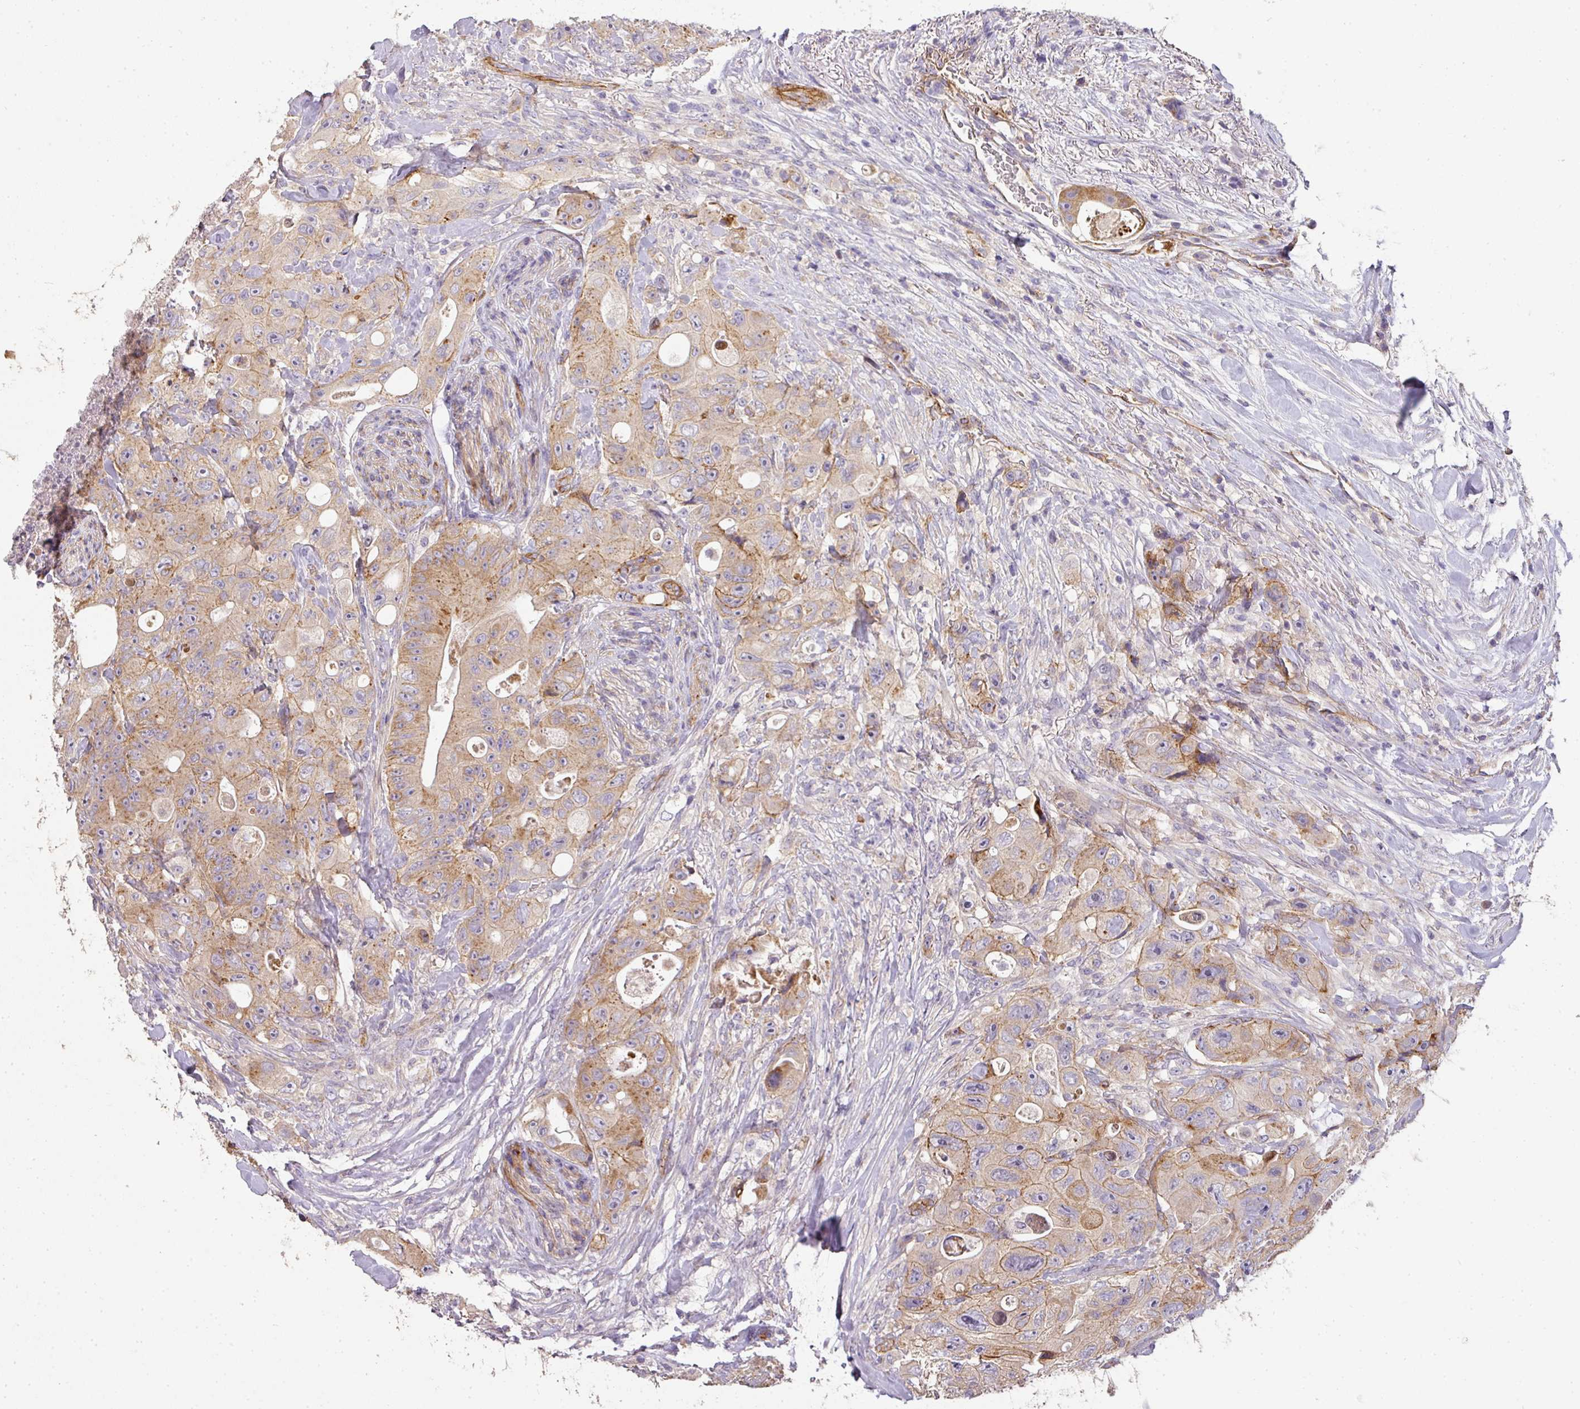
{"staining": {"intensity": "weak", "quantity": "25%-75%", "location": "cytoplasmic/membranous"}, "tissue": "colorectal cancer", "cell_type": "Tumor cells", "image_type": "cancer", "snomed": [{"axis": "morphology", "description": "Adenocarcinoma, NOS"}, {"axis": "topography", "description": "Colon"}], "caption": "Weak cytoplasmic/membranous protein expression is appreciated in about 25%-75% of tumor cells in colorectal cancer (adenocarcinoma).", "gene": "PCDH1", "patient": {"sex": "female", "age": 46}}